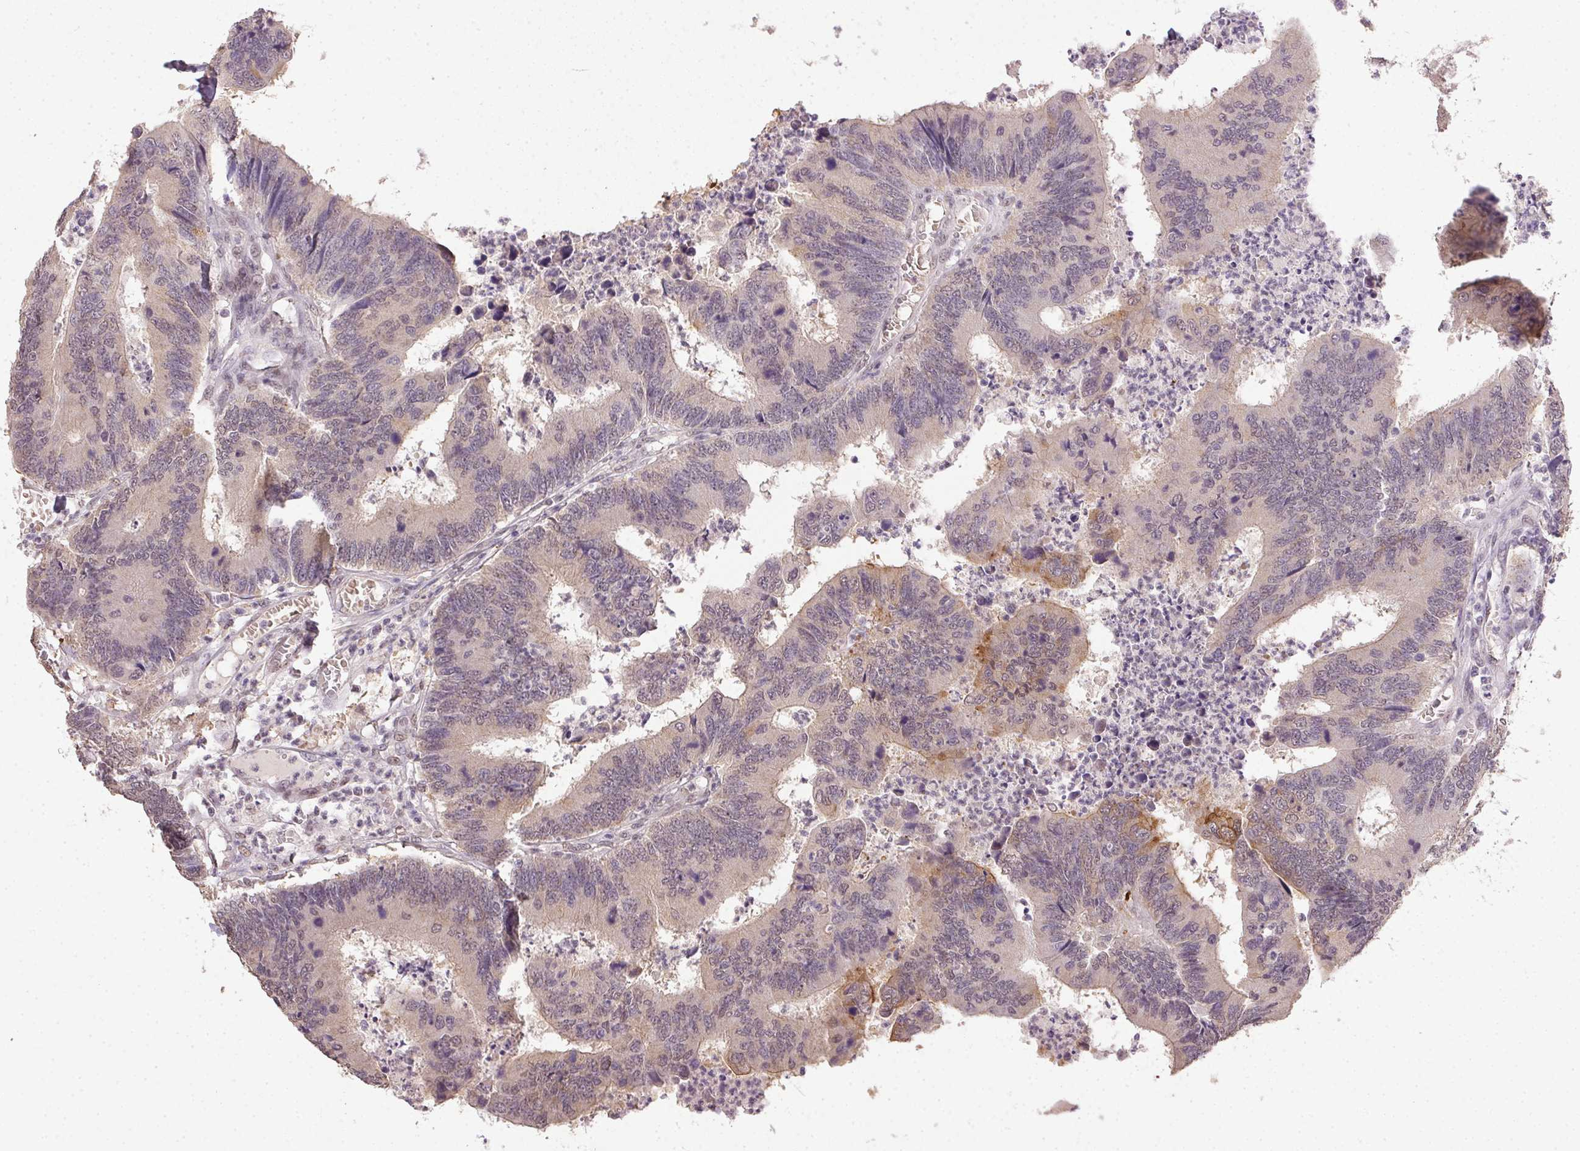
{"staining": {"intensity": "moderate", "quantity": "<25%", "location": "cytoplasmic/membranous"}, "tissue": "colorectal cancer", "cell_type": "Tumor cells", "image_type": "cancer", "snomed": [{"axis": "morphology", "description": "Adenocarcinoma, NOS"}, {"axis": "topography", "description": "Colon"}], "caption": "Immunohistochemical staining of colorectal cancer (adenocarcinoma) reveals moderate cytoplasmic/membranous protein staining in about <25% of tumor cells. (DAB = brown stain, brightfield microscopy at high magnification).", "gene": "PPP4R4", "patient": {"sex": "female", "age": 67}}